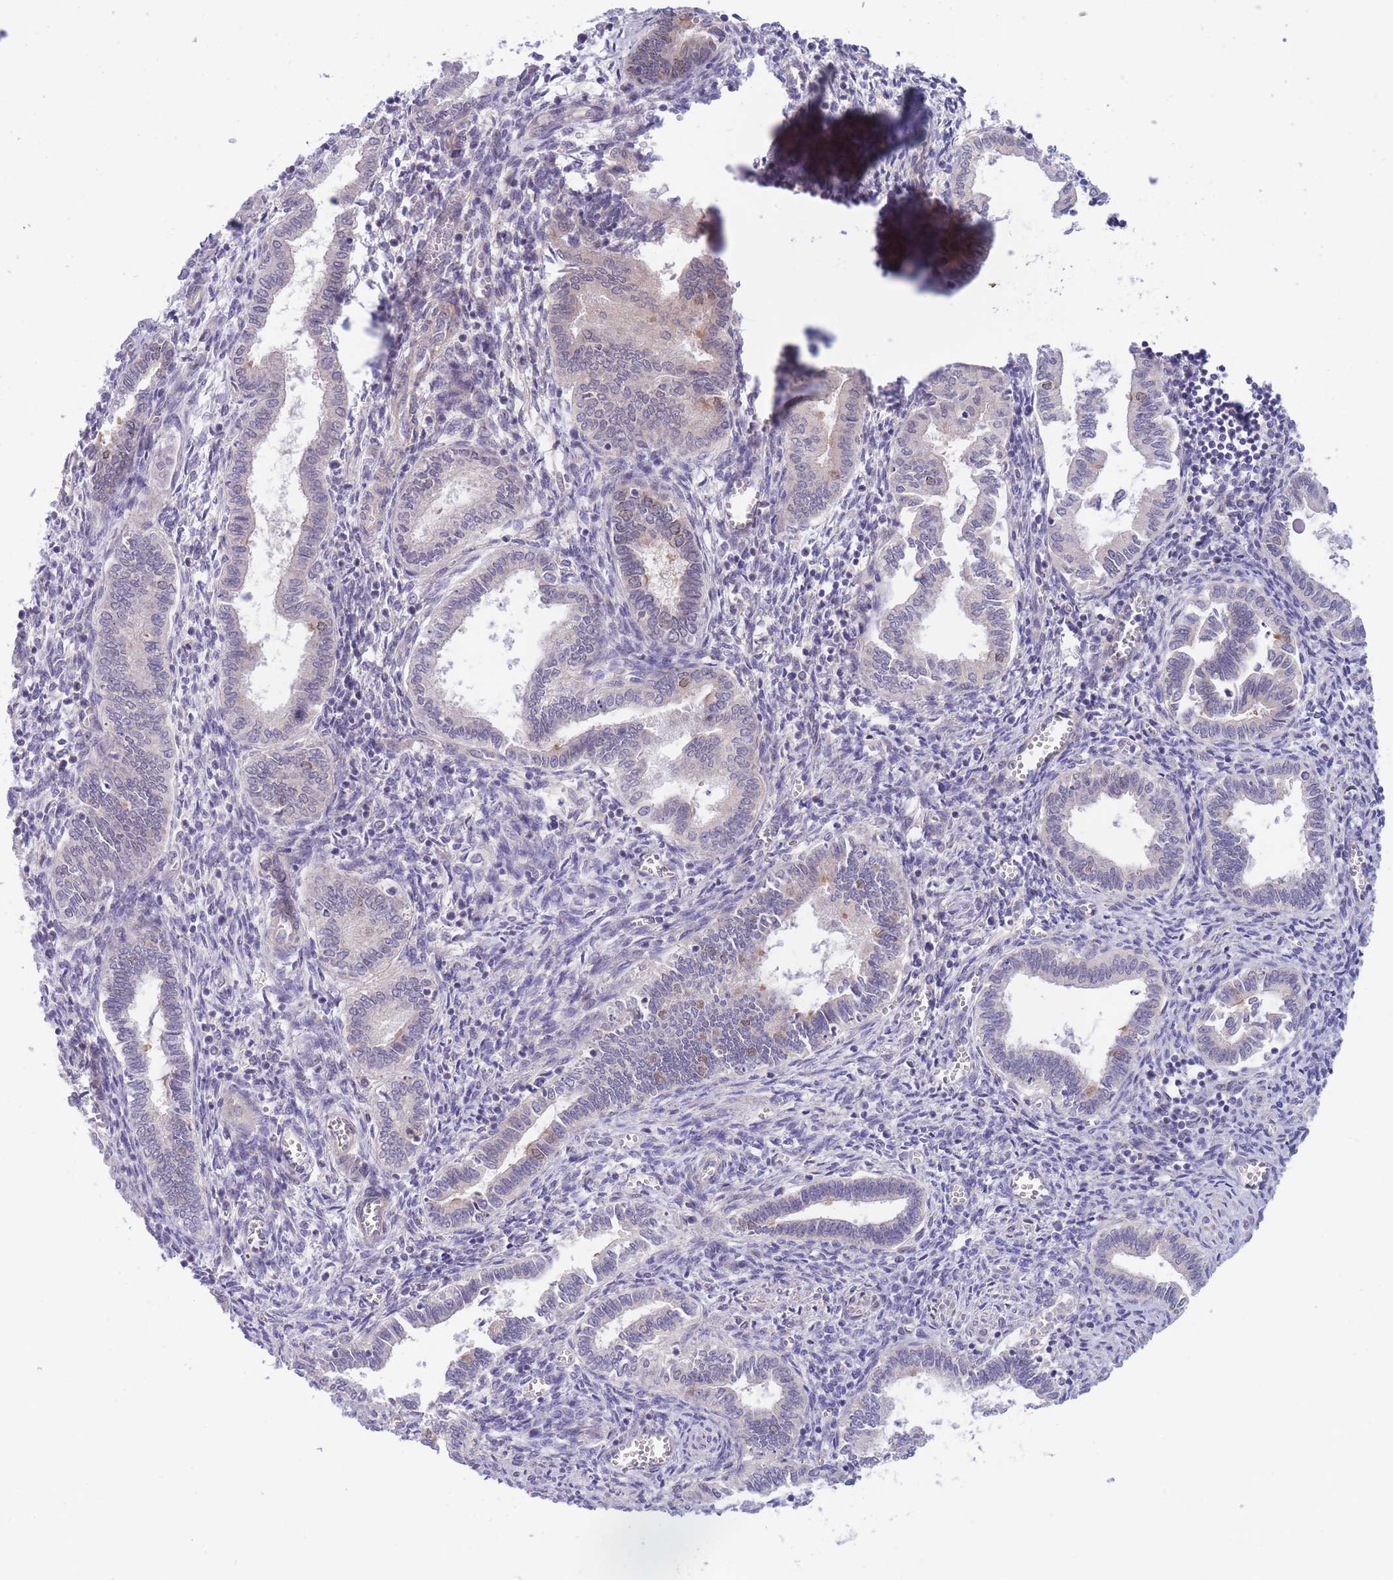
{"staining": {"intensity": "negative", "quantity": "none", "location": "none"}, "tissue": "endometrium", "cell_type": "Cells in endometrial stroma", "image_type": "normal", "snomed": [{"axis": "morphology", "description": "Normal tissue, NOS"}, {"axis": "topography", "description": "Endometrium"}], "caption": "IHC of benign endometrium shows no staining in cells in endometrial stroma. (IHC, brightfield microscopy, high magnification).", "gene": "APOL4", "patient": {"sex": "female", "age": 37}}